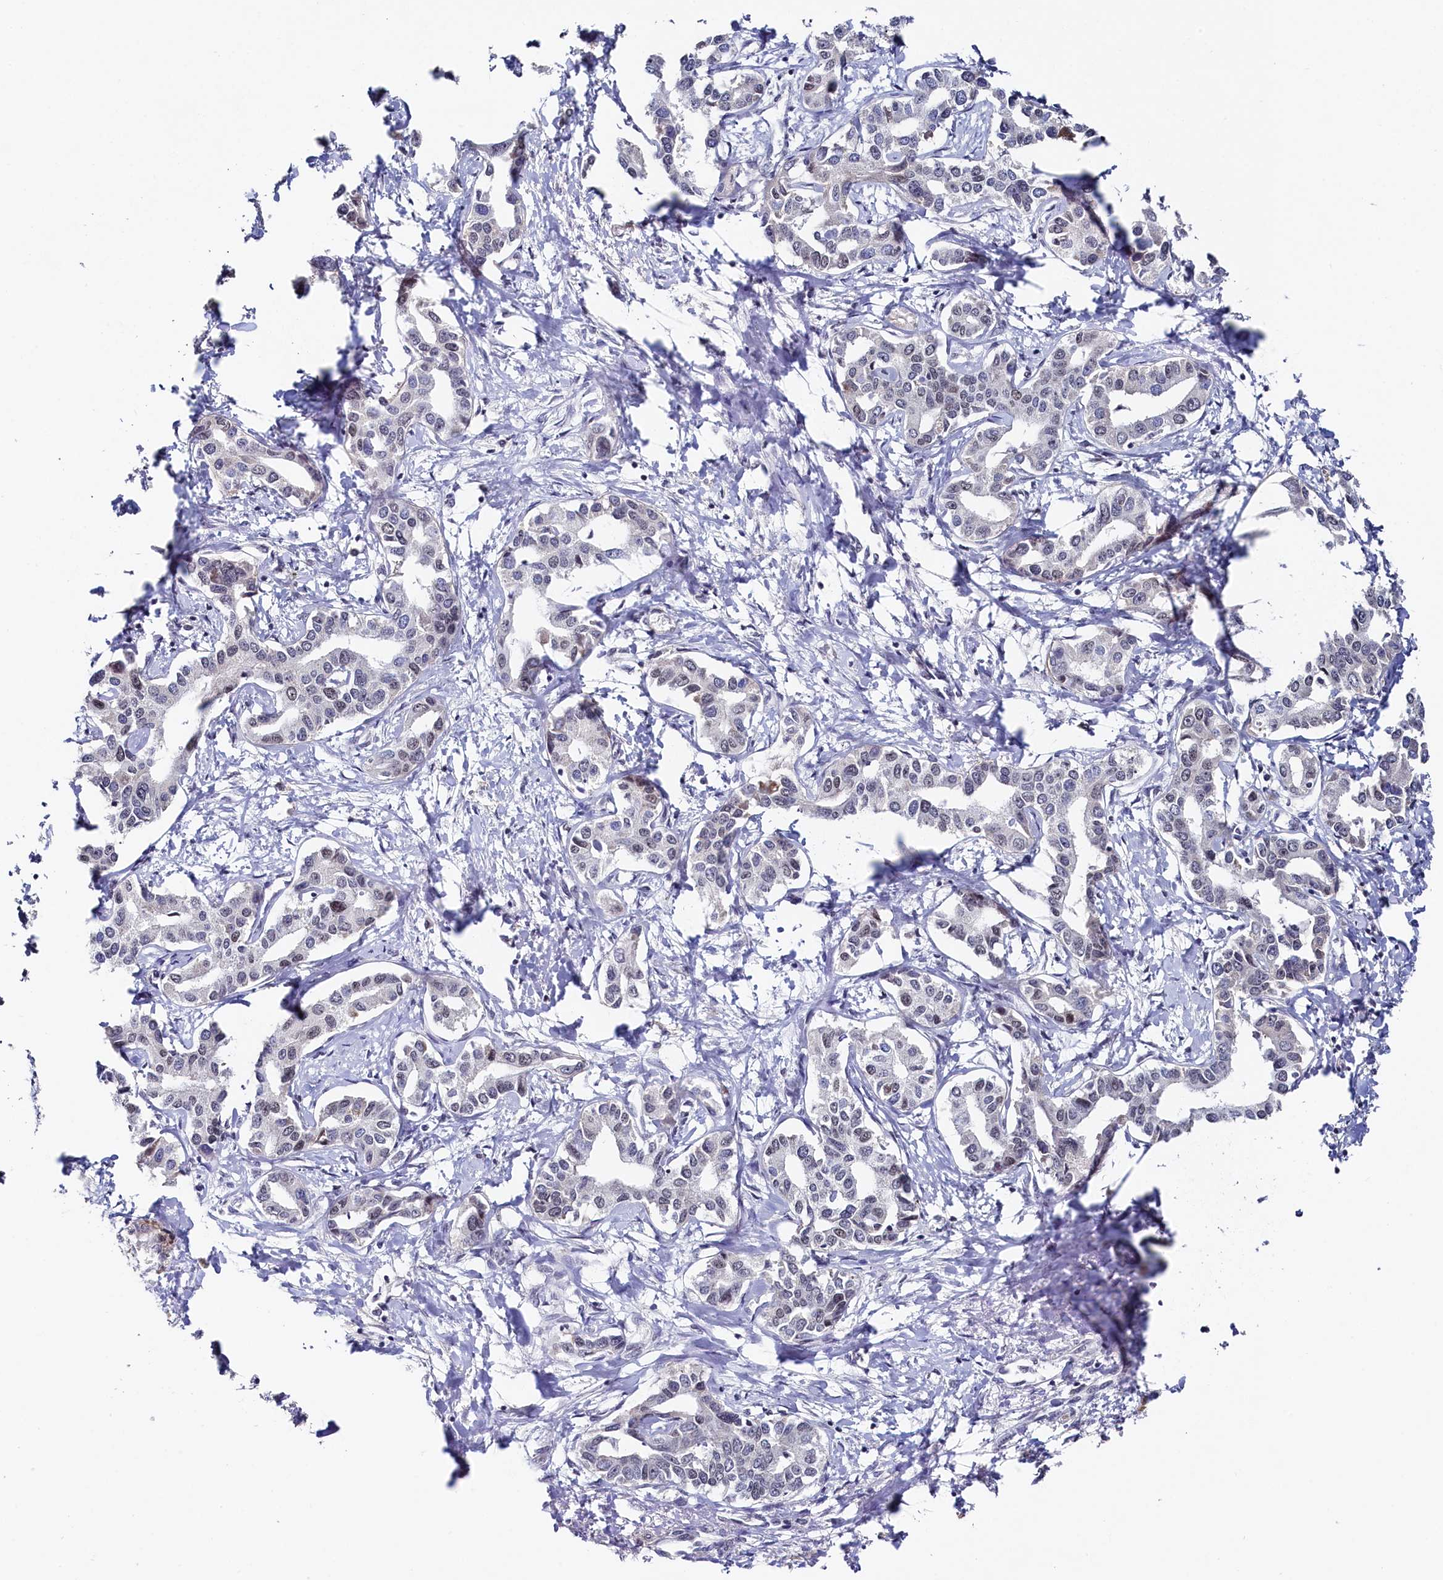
{"staining": {"intensity": "weak", "quantity": "<25%", "location": "nuclear"}, "tissue": "liver cancer", "cell_type": "Tumor cells", "image_type": "cancer", "snomed": [{"axis": "morphology", "description": "Cholangiocarcinoma"}, {"axis": "topography", "description": "Liver"}], "caption": "Human liver cancer stained for a protein using immunohistochemistry demonstrates no staining in tumor cells.", "gene": "TIGD4", "patient": {"sex": "male", "age": 59}}